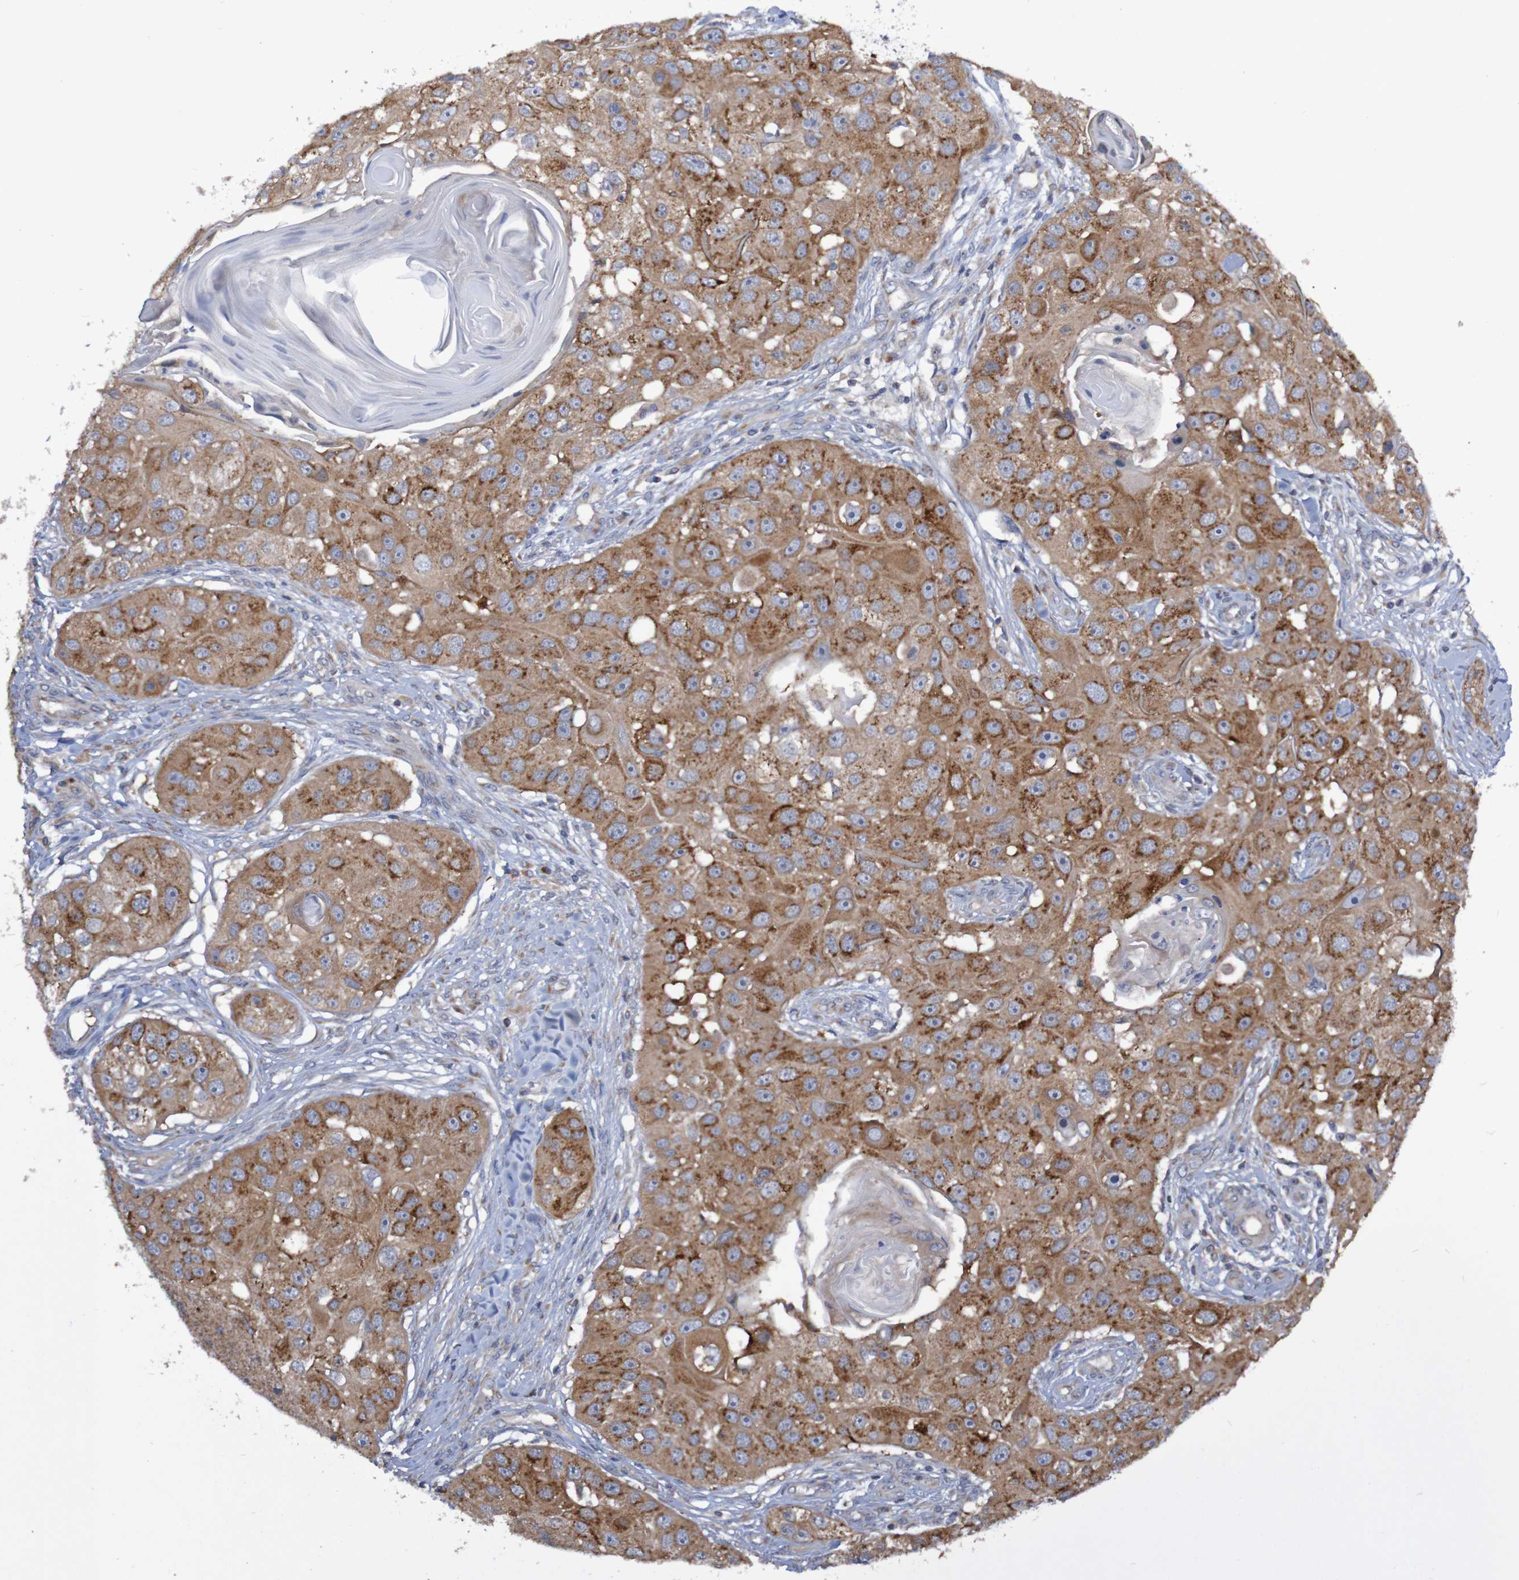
{"staining": {"intensity": "strong", "quantity": ">75%", "location": "cytoplasmic/membranous"}, "tissue": "head and neck cancer", "cell_type": "Tumor cells", "image_type": "cancer", "snomed": [{"axis": "morphology", "description": "Normal tissue, NOS"}, {"axis": "morphology", "description": "Squamous cell carcinoma, NOS"}, {"axis": "topography", "description": "Skeletal muscle"}, {"axis": "topography", "description": "Head-Neck"}], "caption": "Protein expression analysis of head and neck cancer (squamous cell carcinoma) demonstrates strong cytoplasmic/membranous positivity in approximately >75% of tumor cells.", "gene": "LMBRD2", "patient": {"sex": "male", "age": 51}}